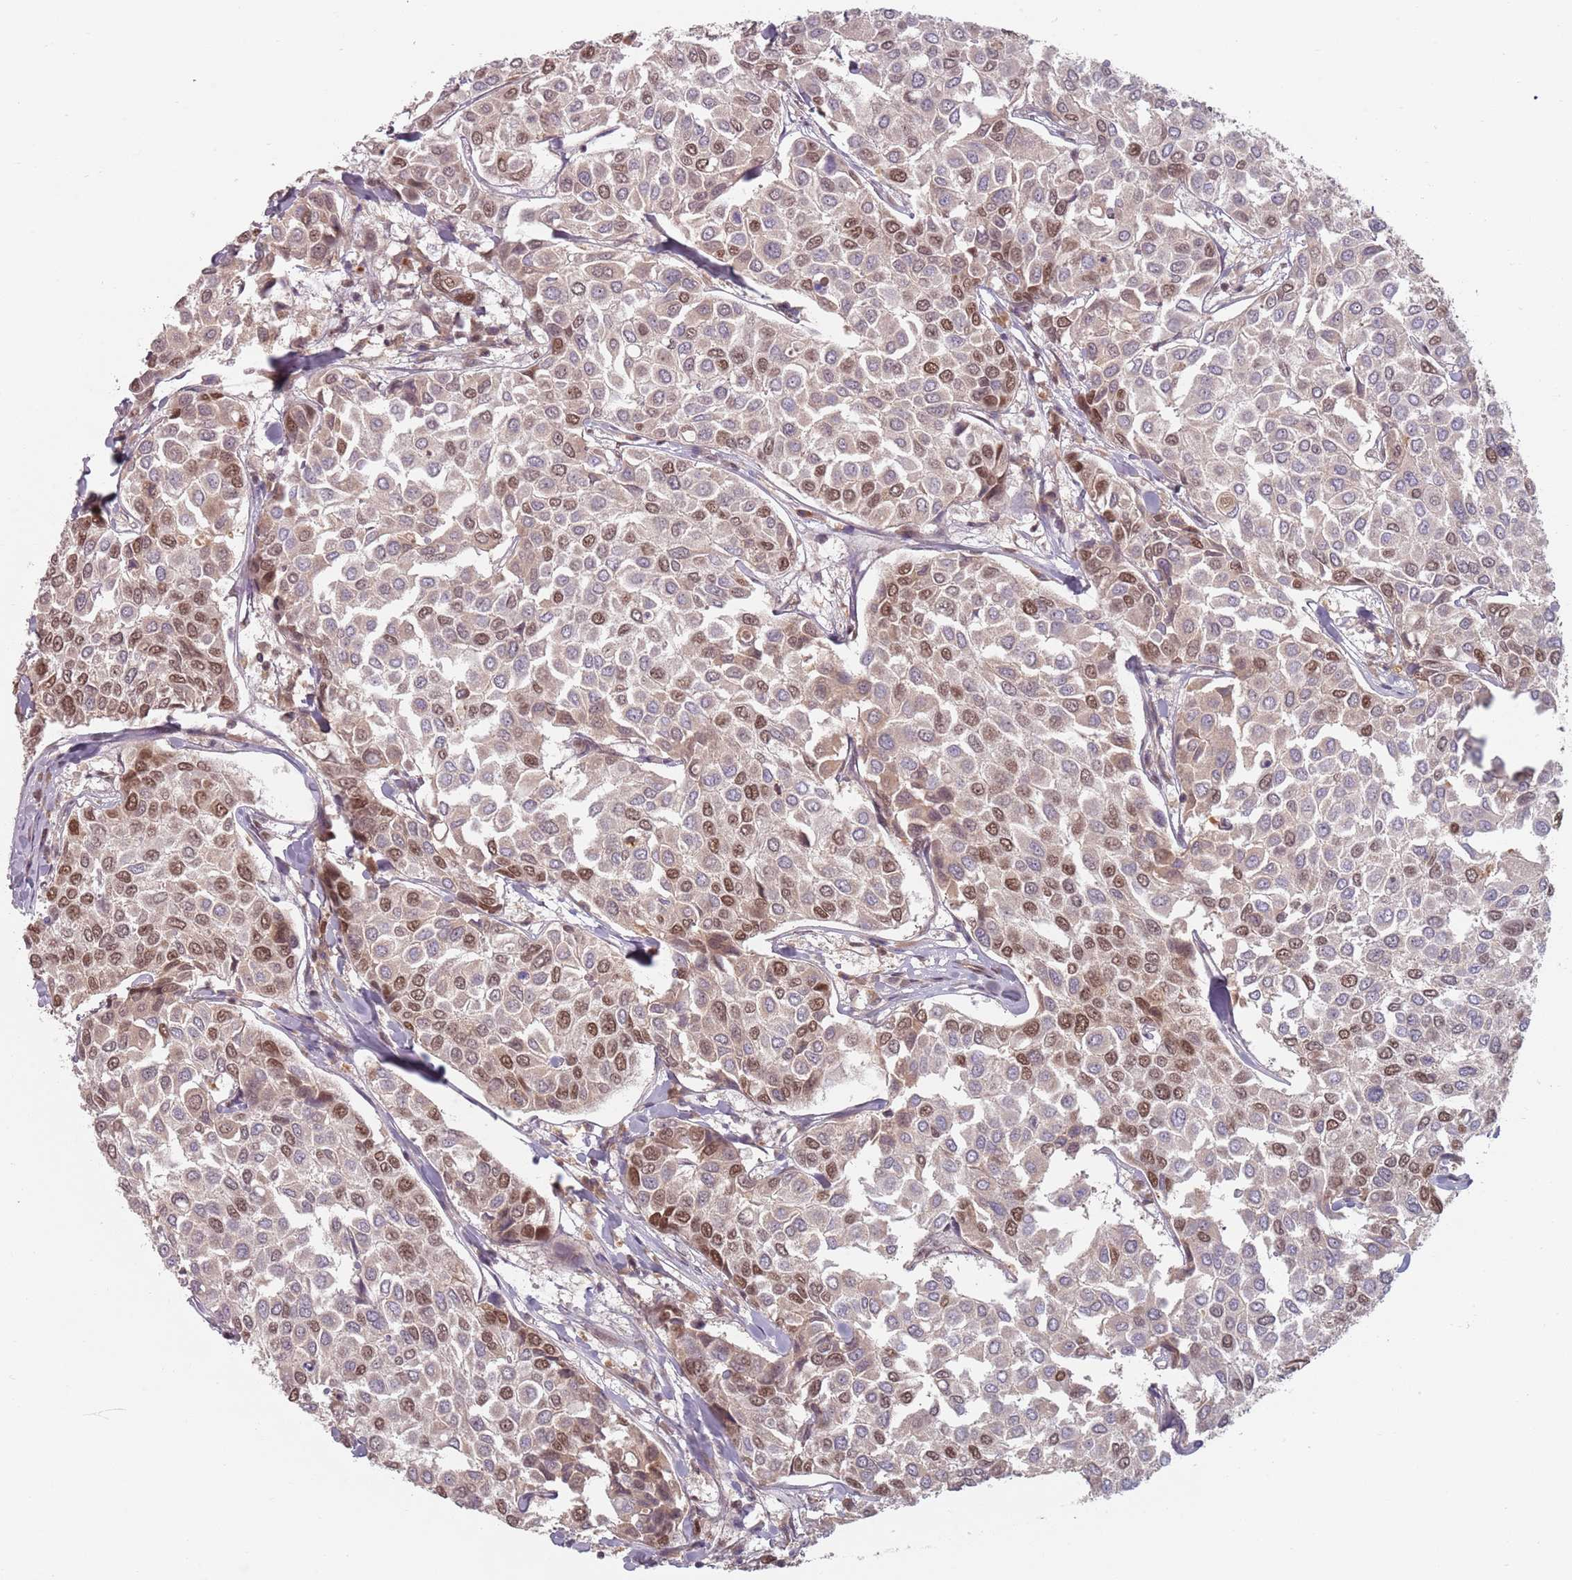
{"staining": {"intensity": "moderate", "quantity": "25%-75%", "location": "cytoplasmic/membranous,nuclear"}, "tissue": "breast cancer", "cell_type": "Tumor cells", "image_type": "cancer", "snomed": [{"axis": "morphology", "description": "Duct carcinoma"}, {"axis": "topography", "description": "Breast"}], "caption": "Infiltrating ductal carcinoma (breast) stained with DAB (3,3'-diaminobenzidine) immunohistochemistry (IHC) displays medium levels of moderate cytoplasmic/membranous and nuclear staining in approximately 25%-75% of tumor cells.", "gene": "NUP50", "patient": {"sex": "female", "age": 55}}